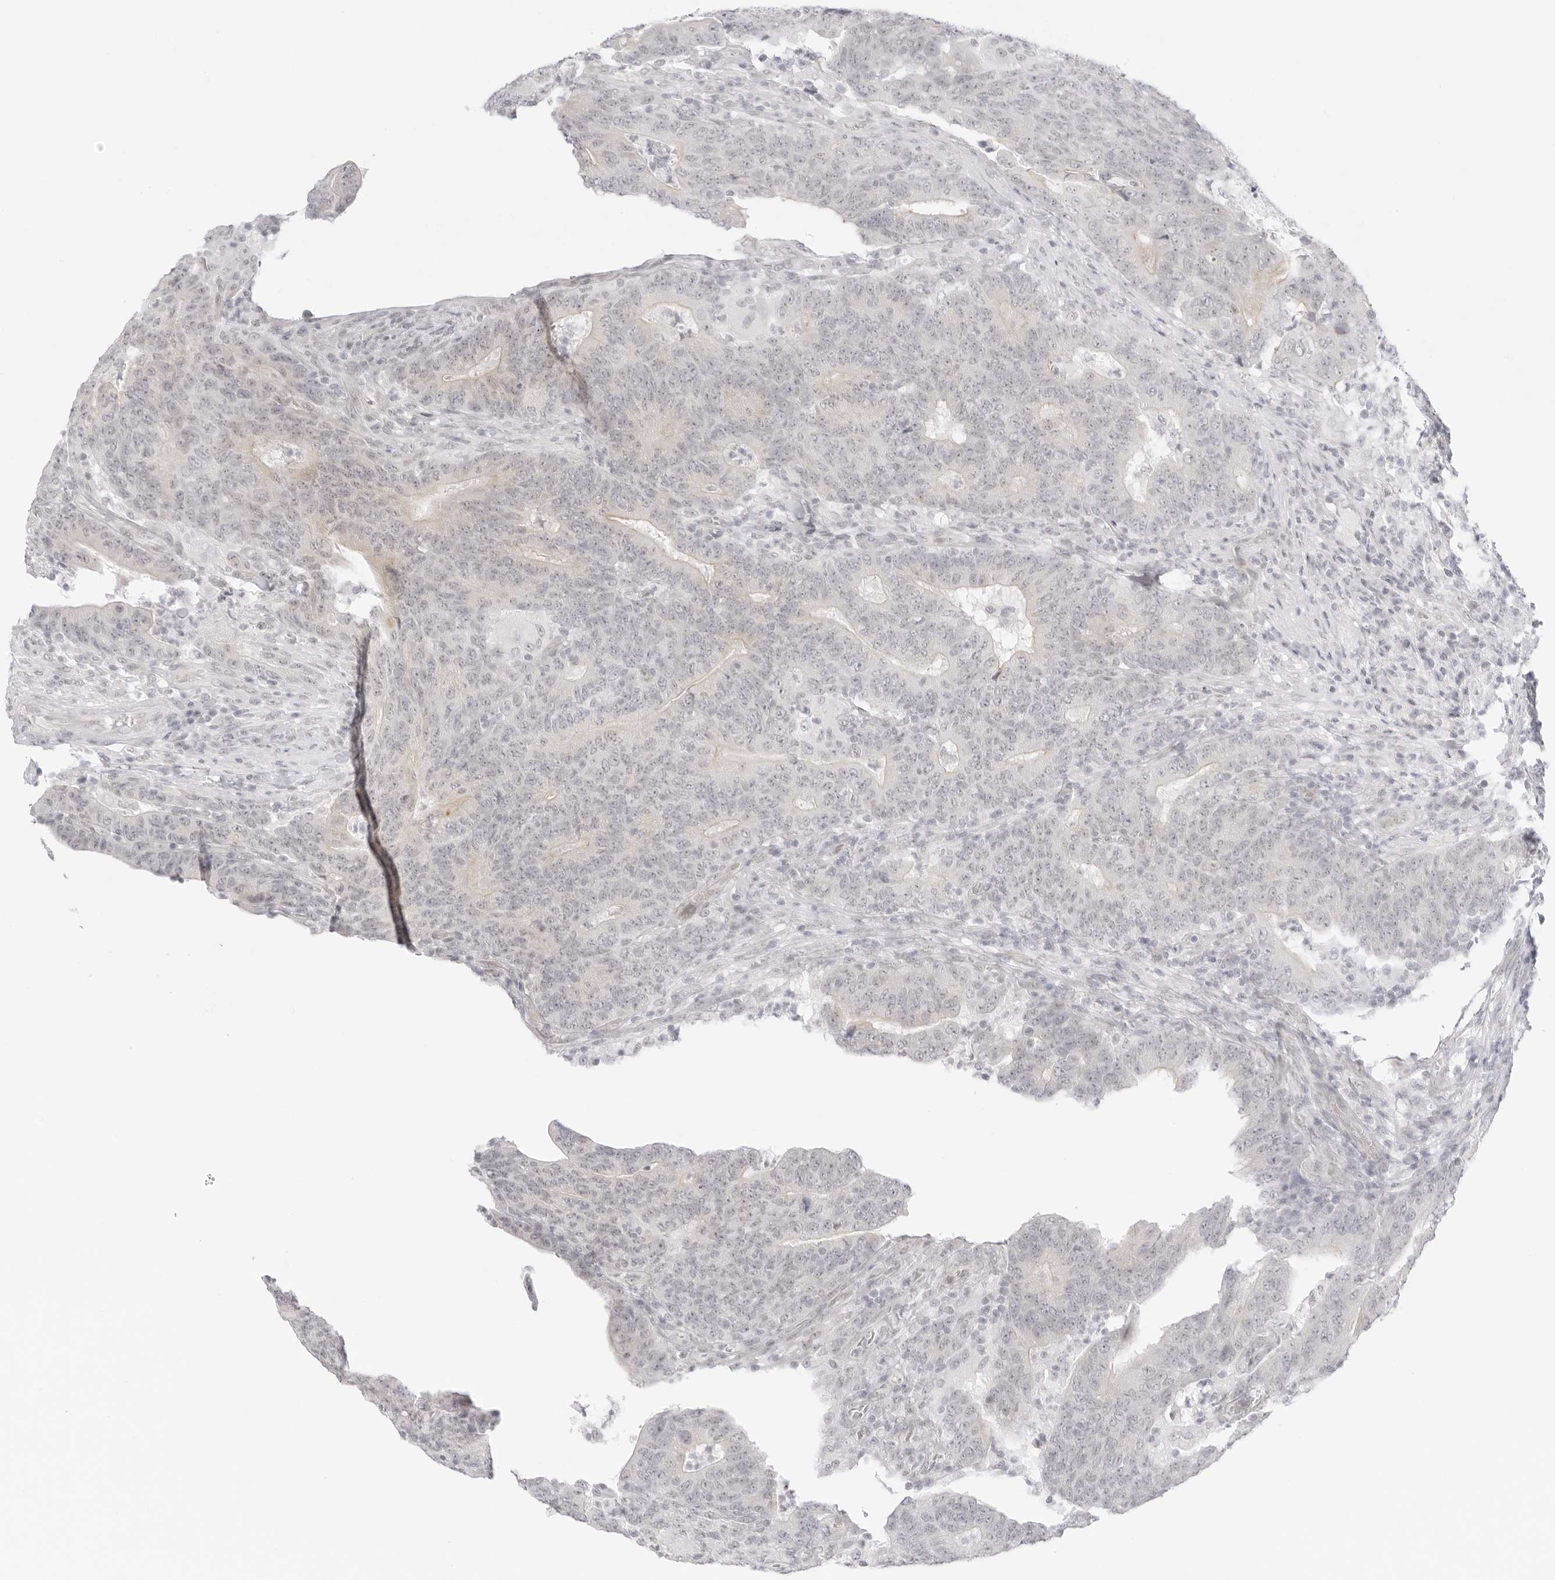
{"staining": {"intensity": "weak", "quantity": "<25%", "location": "nuclear"}, "tissue": "colorectal cancer", "cell_type": "Tumor cells", "image_type": "cancer", "snomed": [{"axis": "morphology", "description": "Normal tissue, NOS"}, {"axis": "morphology", "description": "Adenocarcinoma, NOS"}, {"axis": "topography", "description": "Colon"}], "caption": "Immunohistochemical staining of human colorectal cancer (adenocarcinoma) displays no significant staining in tumor cells.", "gene": "MED18", "patient": {"sex": "female", "age": 75}}